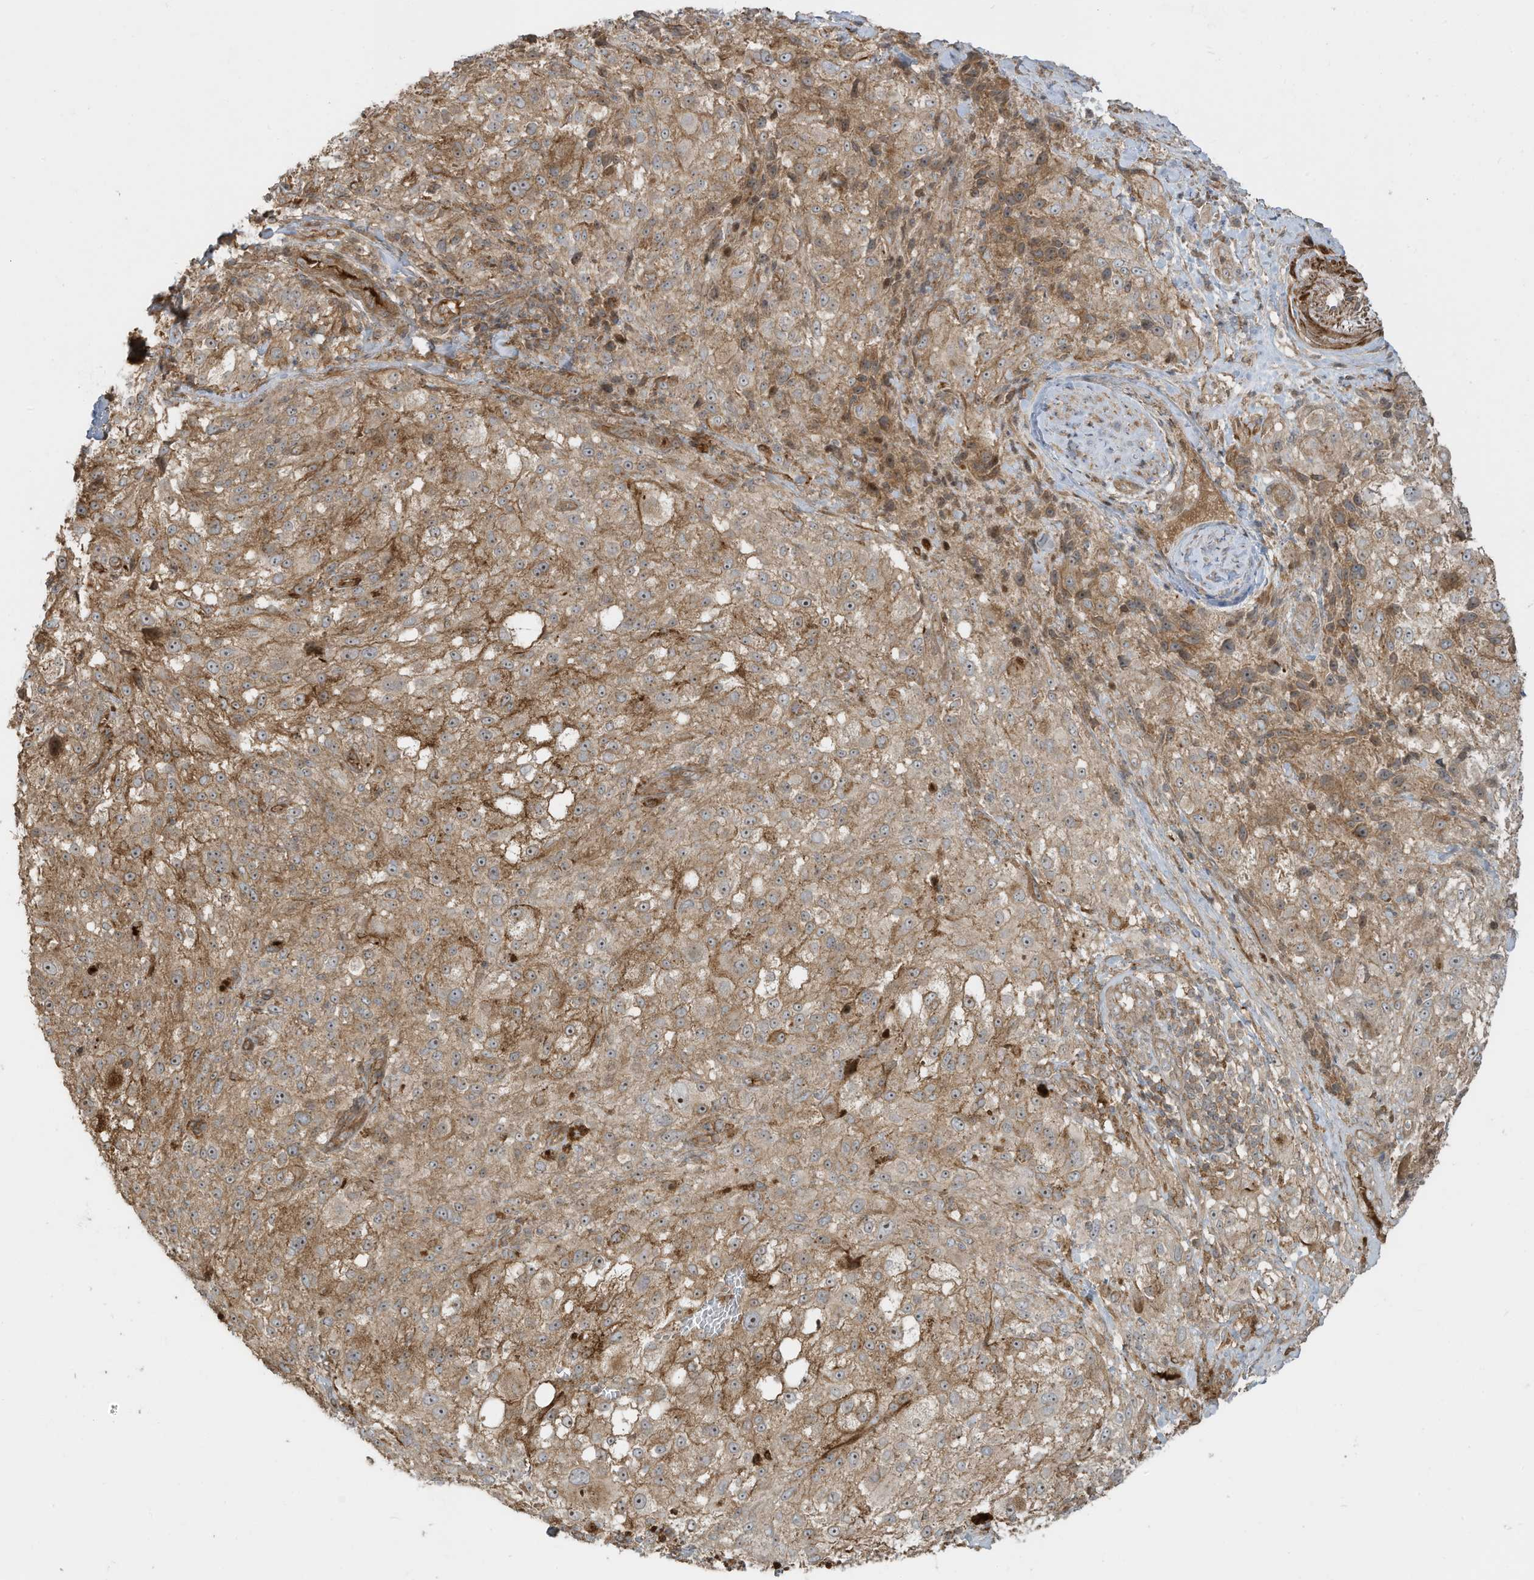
{"staining": {"intensity": "moderate", "quantity": ">75%", "location": "cytoplasmic/membranous"}, "tissue": "melanoma", "cell_type": "Tumor cells", "image_type": "cancer", "snomed": [{"axis": "morphology", "description": "Necrosis, NOS"}, {"axis": "morphology", "description": "Malignant melanoma, NOS"}, {"axis": "topography", "description": "Skin"}], "caption": "A photomicrograph showing moderate cytoplasmic/membranous expression in approximately >75% of tumor cells in melanoma, as visualized by brown immunohistochemical staining.", "gene": "ENTR1", "patient": {"sex": "female", "age": 87}}